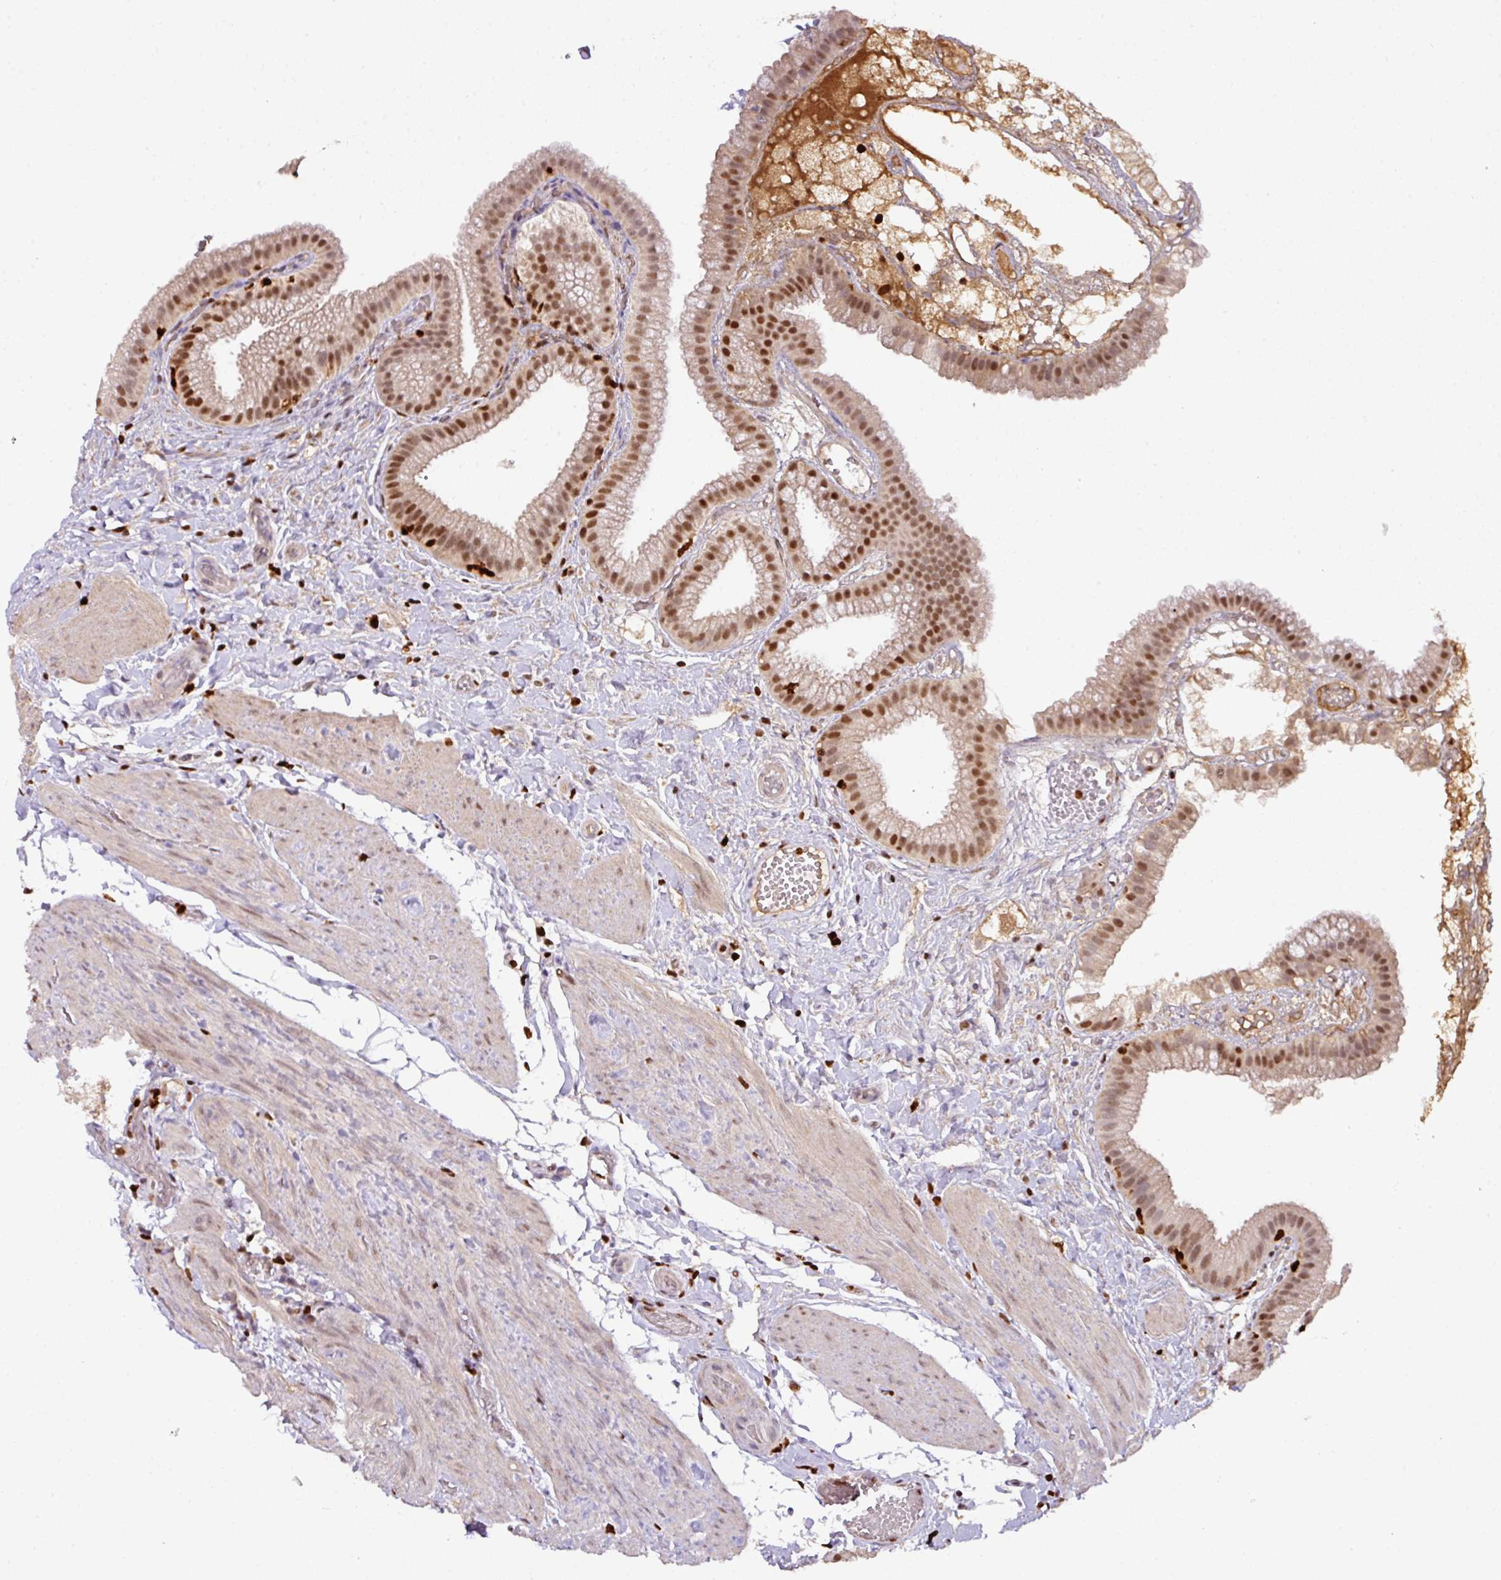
{"staining": {"intensity": "moderate", "quantity": "25%-75%", "location": "nuclear"}, "tissue": "gallbladder", "cell_type": "Glandular cells", "image_type": "normal", "snomed": [{"axis": "morphology", "description": "Normal tissue, NOS"}, {"axis": "topography", "description": "Gallbladder"}], "caption": "A micrograph showing moderate nuclear expression in about 25%-75% of glandular cells in benign gallbladder, as visualized by brown immunohistochemical staining.", "gene": "SAMHD1", "patient": {"sex": "female", "age": 63}}